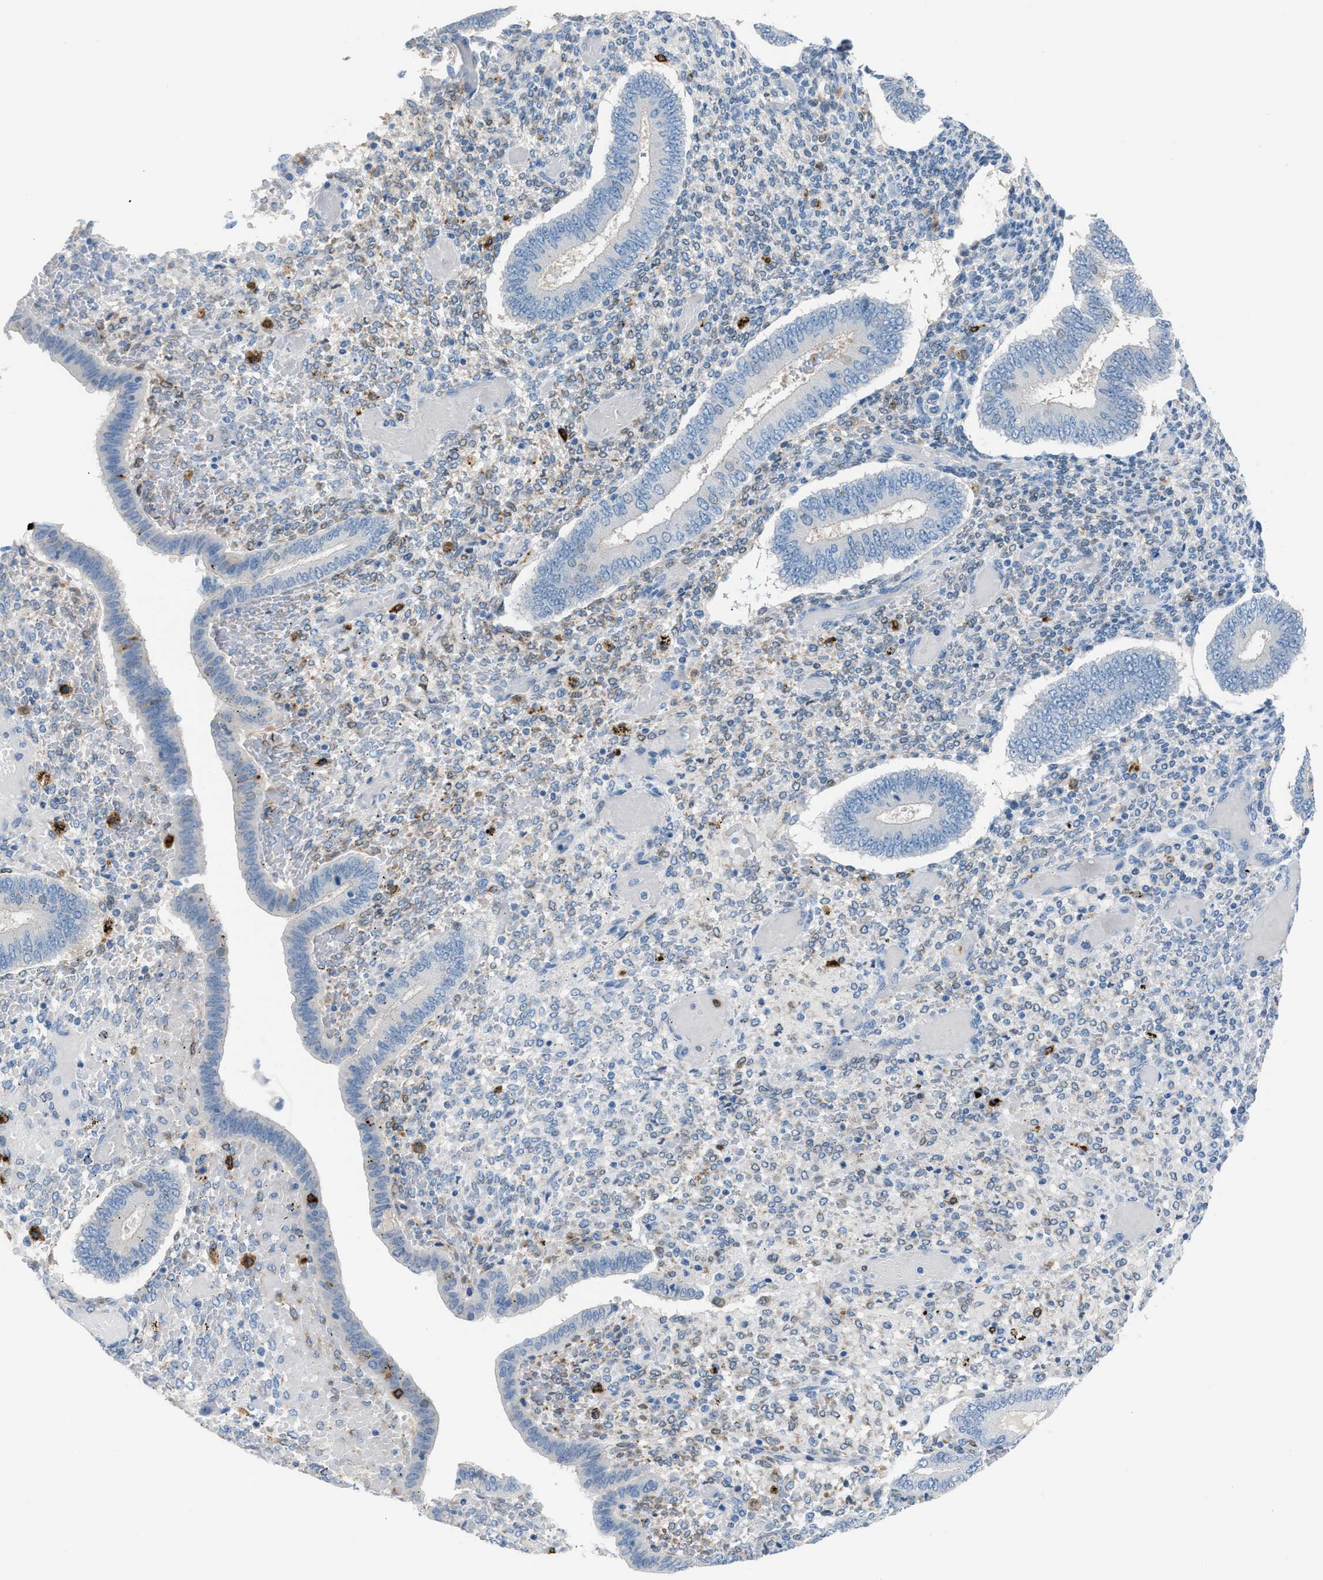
{"staining": {"intensity": "negative", "quantity": "none", "location": "none"}, "tissue": "endometrium", "cell_type": "Cells in endometrial stroma", "image_type": "normal", "snomed": [{"axis": "morphology", "description": "Normal tissue, NOS"}, {"axis": "topography", "description": "Endometrium"}], "caption": "Micrograph shows no significant protein staining in cells in endometrial stroma of normal endometrium.", "gene": "CLEC10A", "patient": {"sex": "female", "age": 42}}